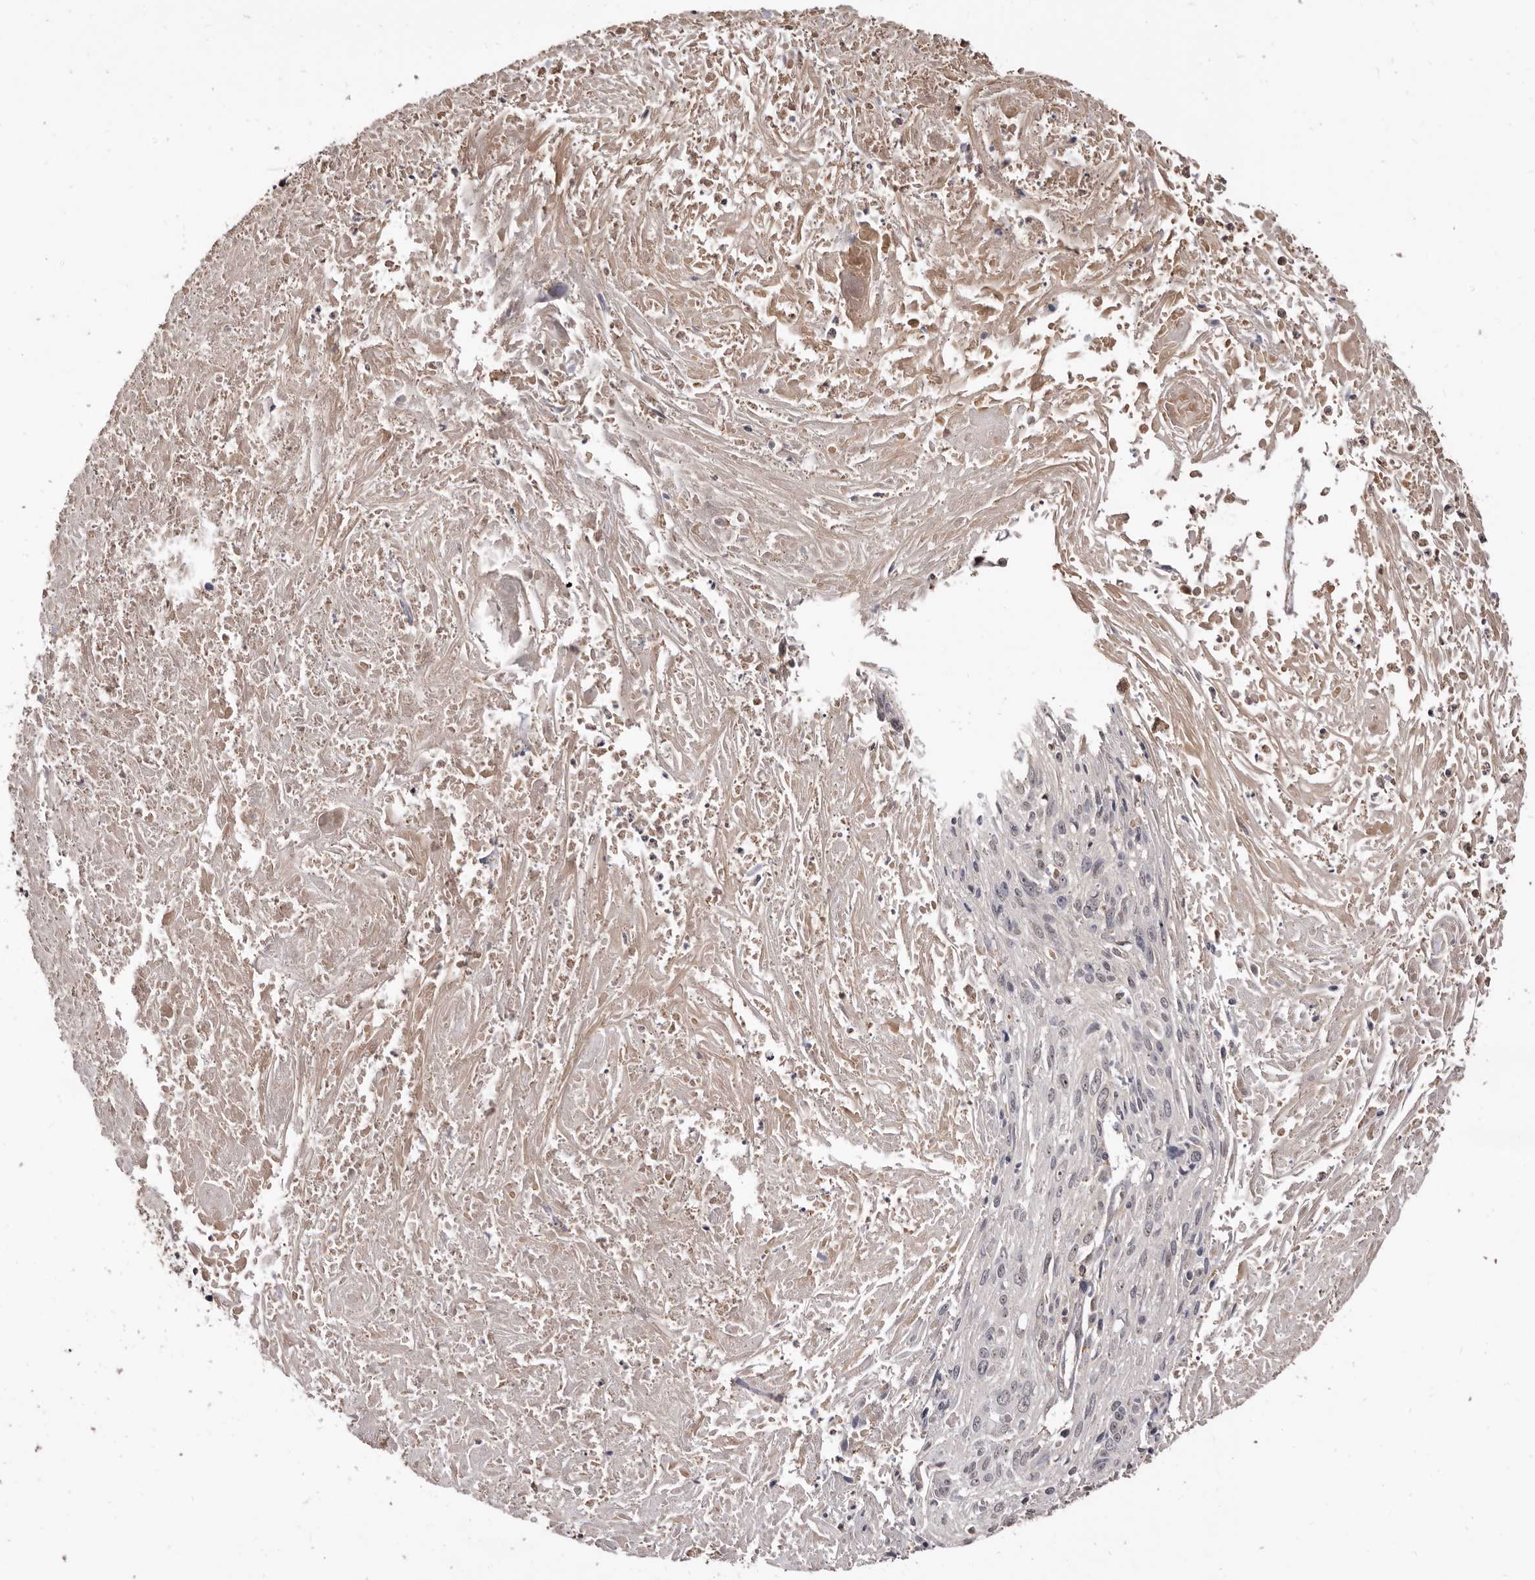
{"staining": {"intensity": "negative", "quantity": "none", "location": "none"}, "tissue": "cervical cancer", "cell_type": "Tumor cells", "image_type": "cancer", "snomed": [{"axis": "morphology", "description": "Squamous cell carcinoma, NOS"}, {"axis": "topography", "description": "Cervix"}], "caption": "Squamous cell carcinoma (cervical) stained for a protein using IHC shows no staining tumor cells.", "gene": "AKAP7", "patient": {"sex": "female", "age": 51}}